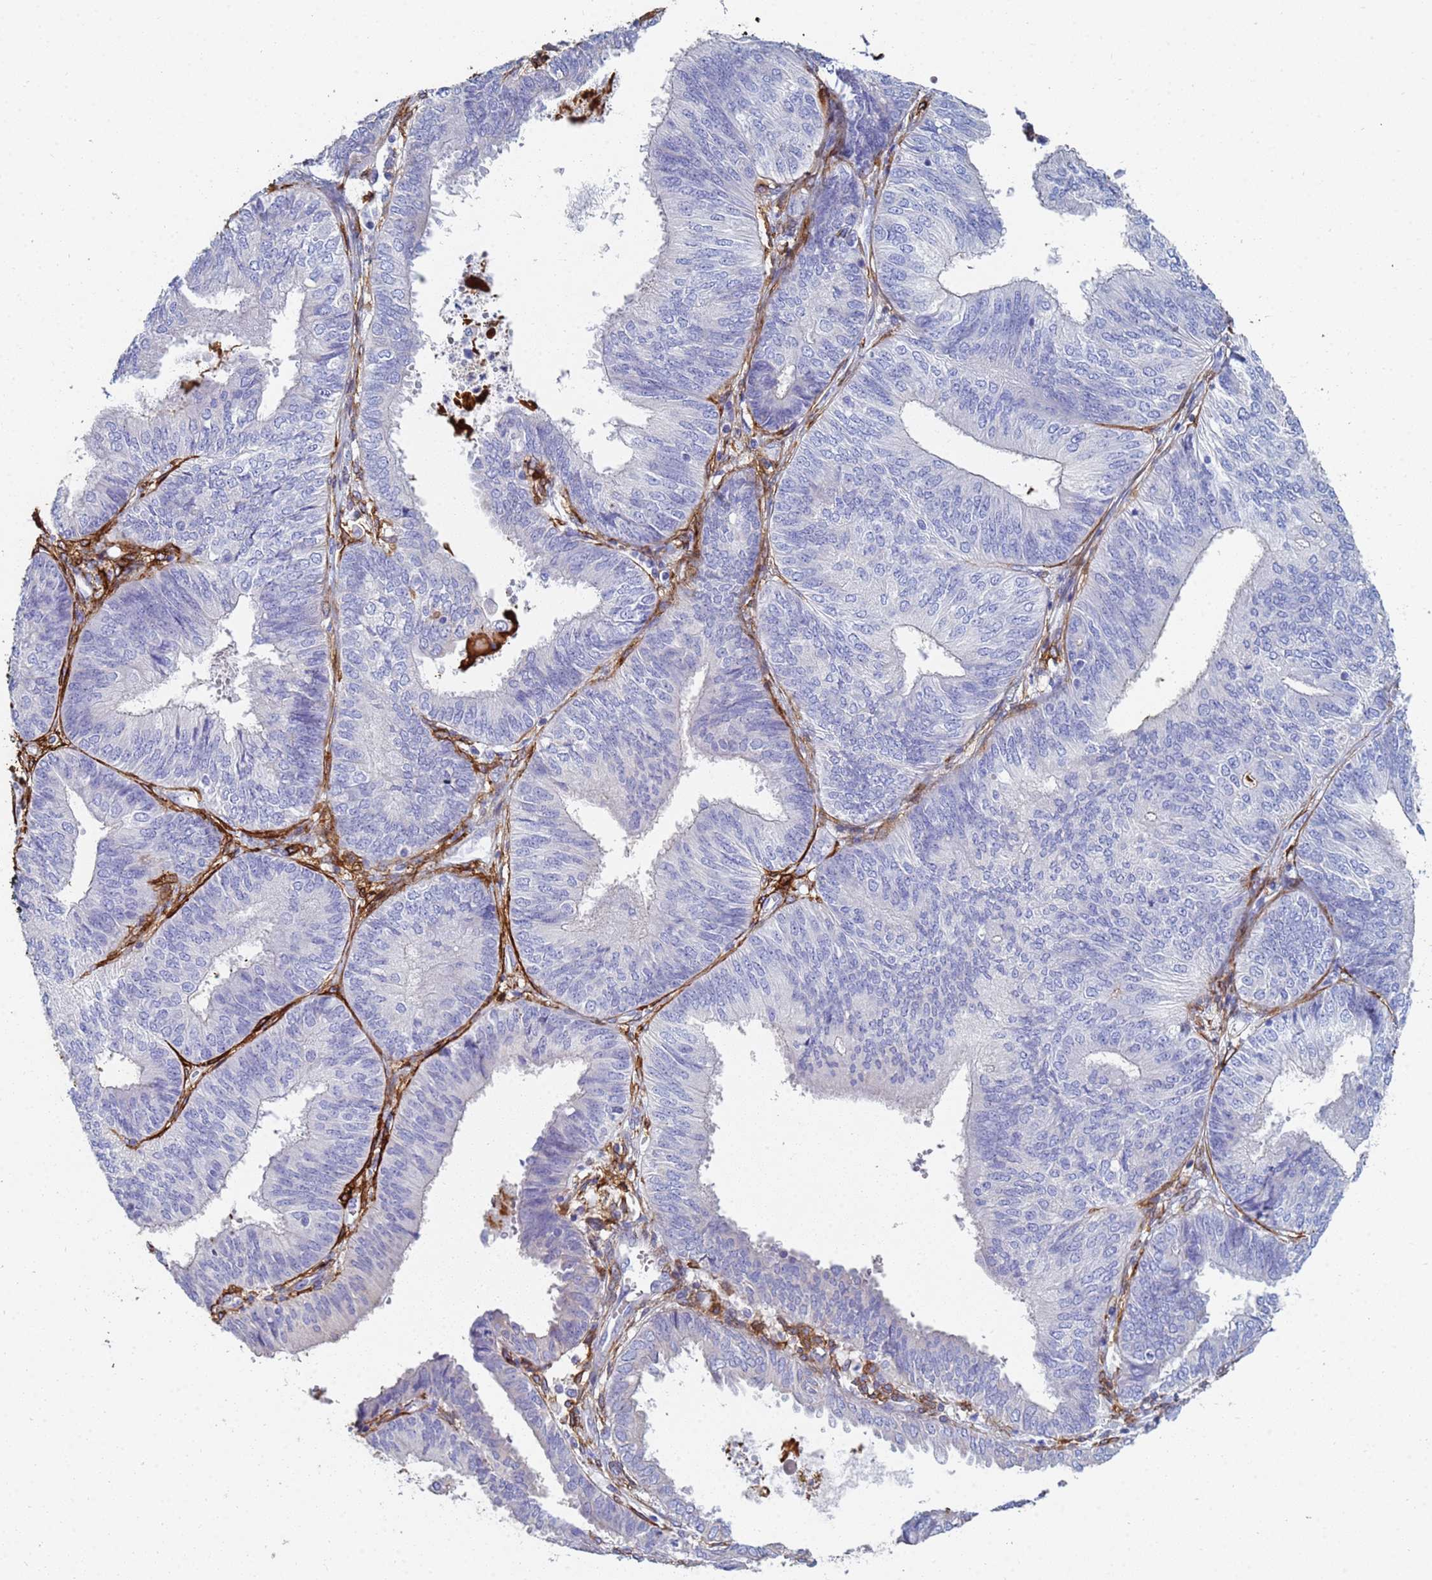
{"staining": {"intensity": "negative", "quantity": "none", "location": "none"}, "tissue": "endometrial cancer", "cell_type": "Tumor cells", "image_type": "cancer", "snomed": [{"axis": "morphology", "description": "Adenocarcinoma, NOS"}, {"axis": "topography", "description": "Endometrium"}], "caption": "A photomicrograph of endometrial cancer (adenocarcinoma) stained for a protein displays no brown staining in tumor cells.", "gene": "ABCA8", "patient": {"sex": "female", "age": 58}}